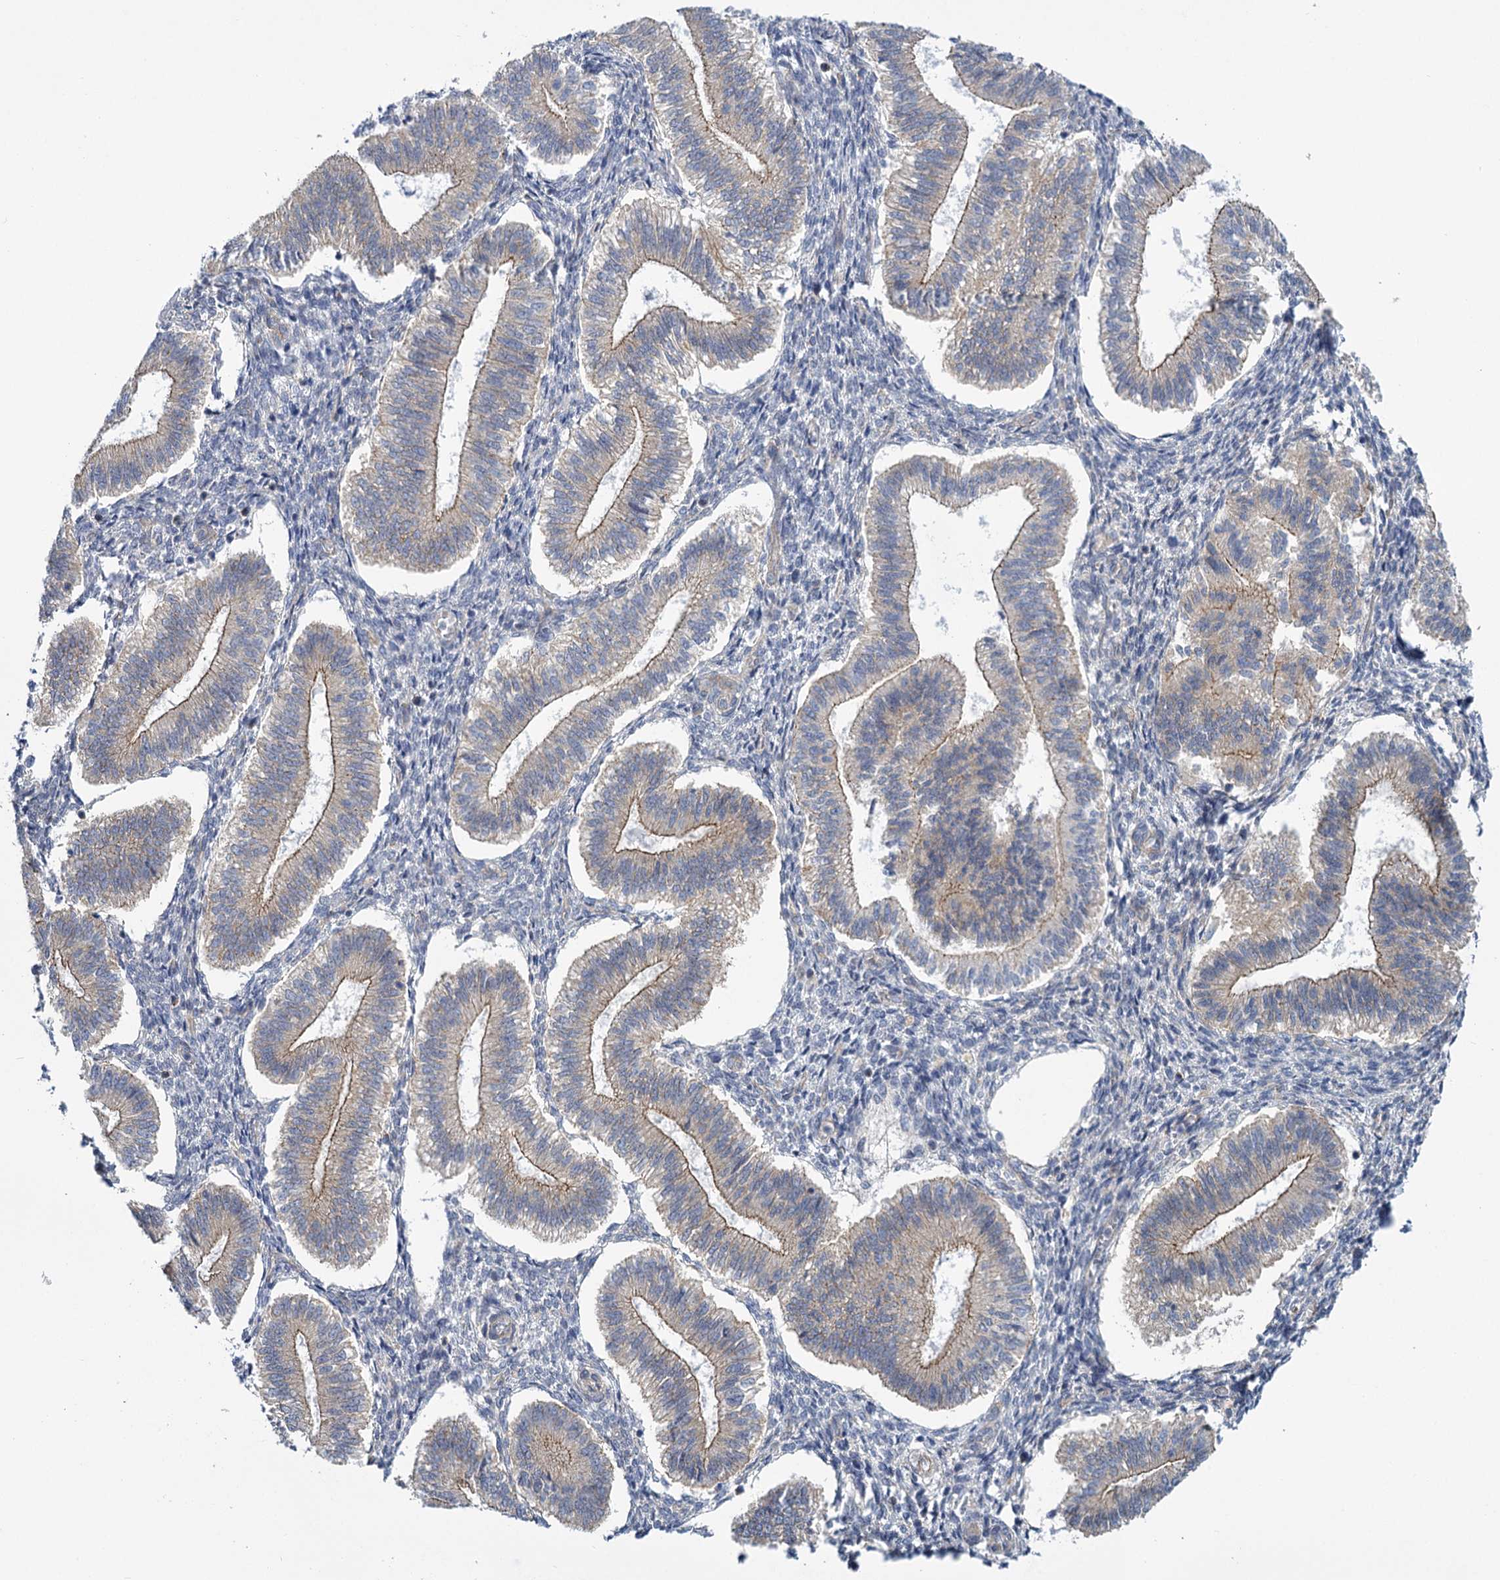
{"staining": {"intensity": "negative", "quantity": "none", "location": "none"}, "tissue": "endometrium", "cell_type": "Cells in endometrial stroma", "image_type": "normal", "snomed": [{"axis": "morphology", "description": "Normal tissue, NOS"}, {"axis": "topography", "description": "Endometrium"}], "caption": "This is an immunohistochemistry (IHC) photomicrograph of unremarkable endometrium. There is no positivity in cells in endometrial stroma.", "gene": "MBLAC2", "patient": {"sex": "female", "age": 25}}